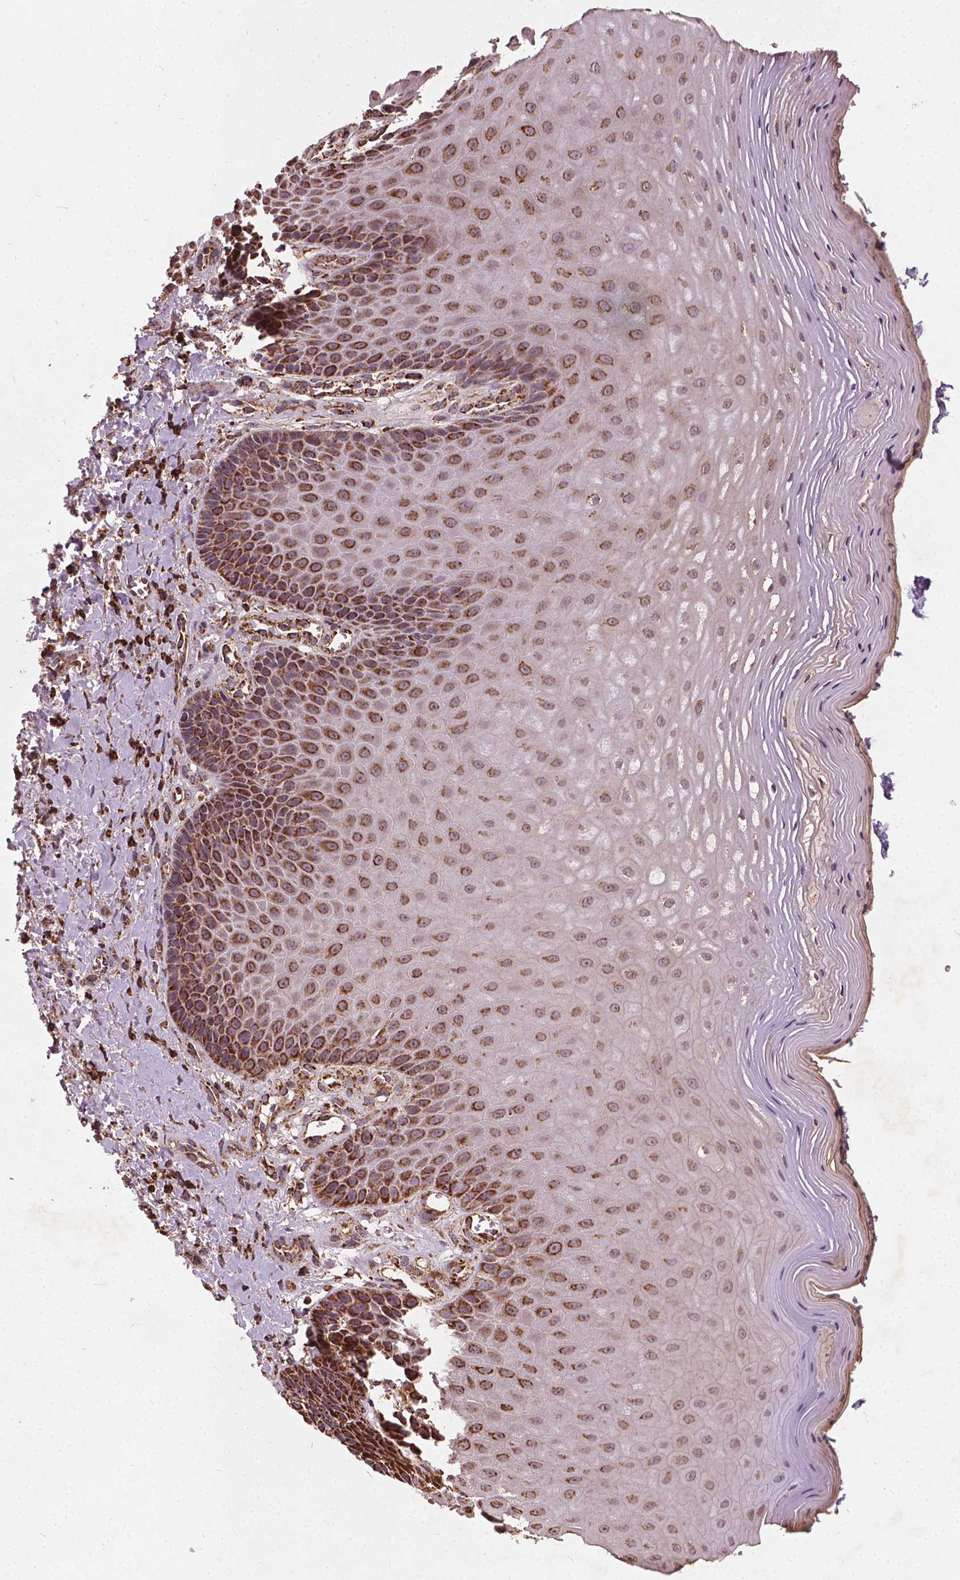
{"staining": {"intensity": "strong", "quantity": ">75%", "location": "cytoplasmic/membranous"}, "tissue": "vagina", "cell_type": "Squamous epithelial cells", "image_type": "normal", "snomed": [{"axis": "morphology", "description": "Normal tissue, NOS"}, {"axis": "topography", "description": "Vagina"}], "caption": "A histopathology image showing strong cytoplasmic/membranous staining in about >75% of squamous epithelial cells in unremarkable vagina, as visualized by brown immunohistochemical staining.", "gene": "UBXN2A", "patient": {"sex": "female", "age": 83}}